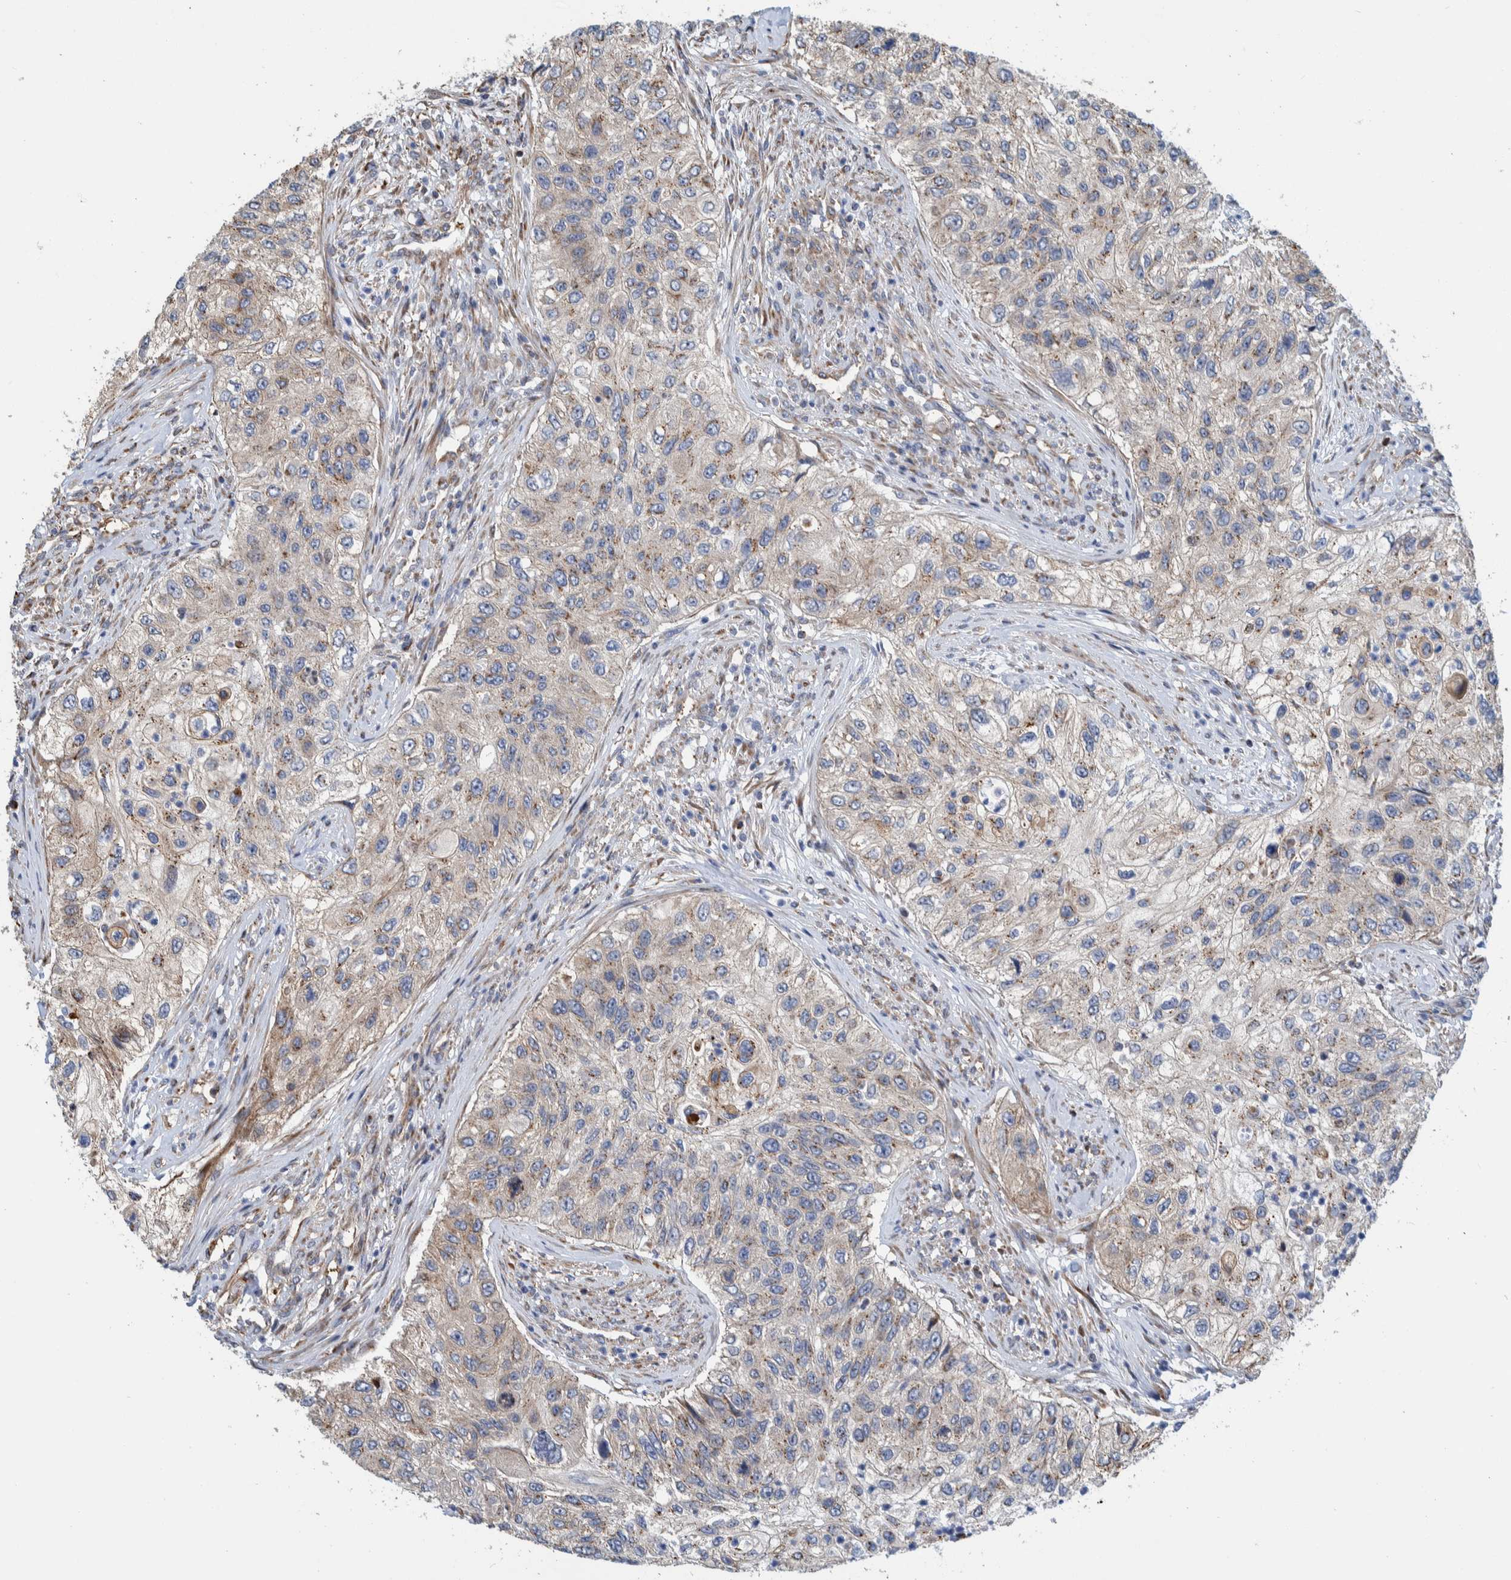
{"staining": {"intensity": "weak", "quantity": ">75%", "location": "cytoplasmic/membranous"}, "tissue": "urothelial cancer", "cell_type": "Tumor cells", "image_type": "cancer", "snomed": [{"axis": "morphology", "description": "Urothelial carcinoma, High grade"}, {"axis": "topography", "description": "Urinary bladder"}], "caption": "Urothelial cancer stained with DAB (3,3'-diaminobenzidine) immunohistochemistry reveals low levels of weak cytoplasmic/membranous expression in about >75% of tumor cells.", "gene": "CCDC57", "patient": {"sex": "female", "age": 60}}